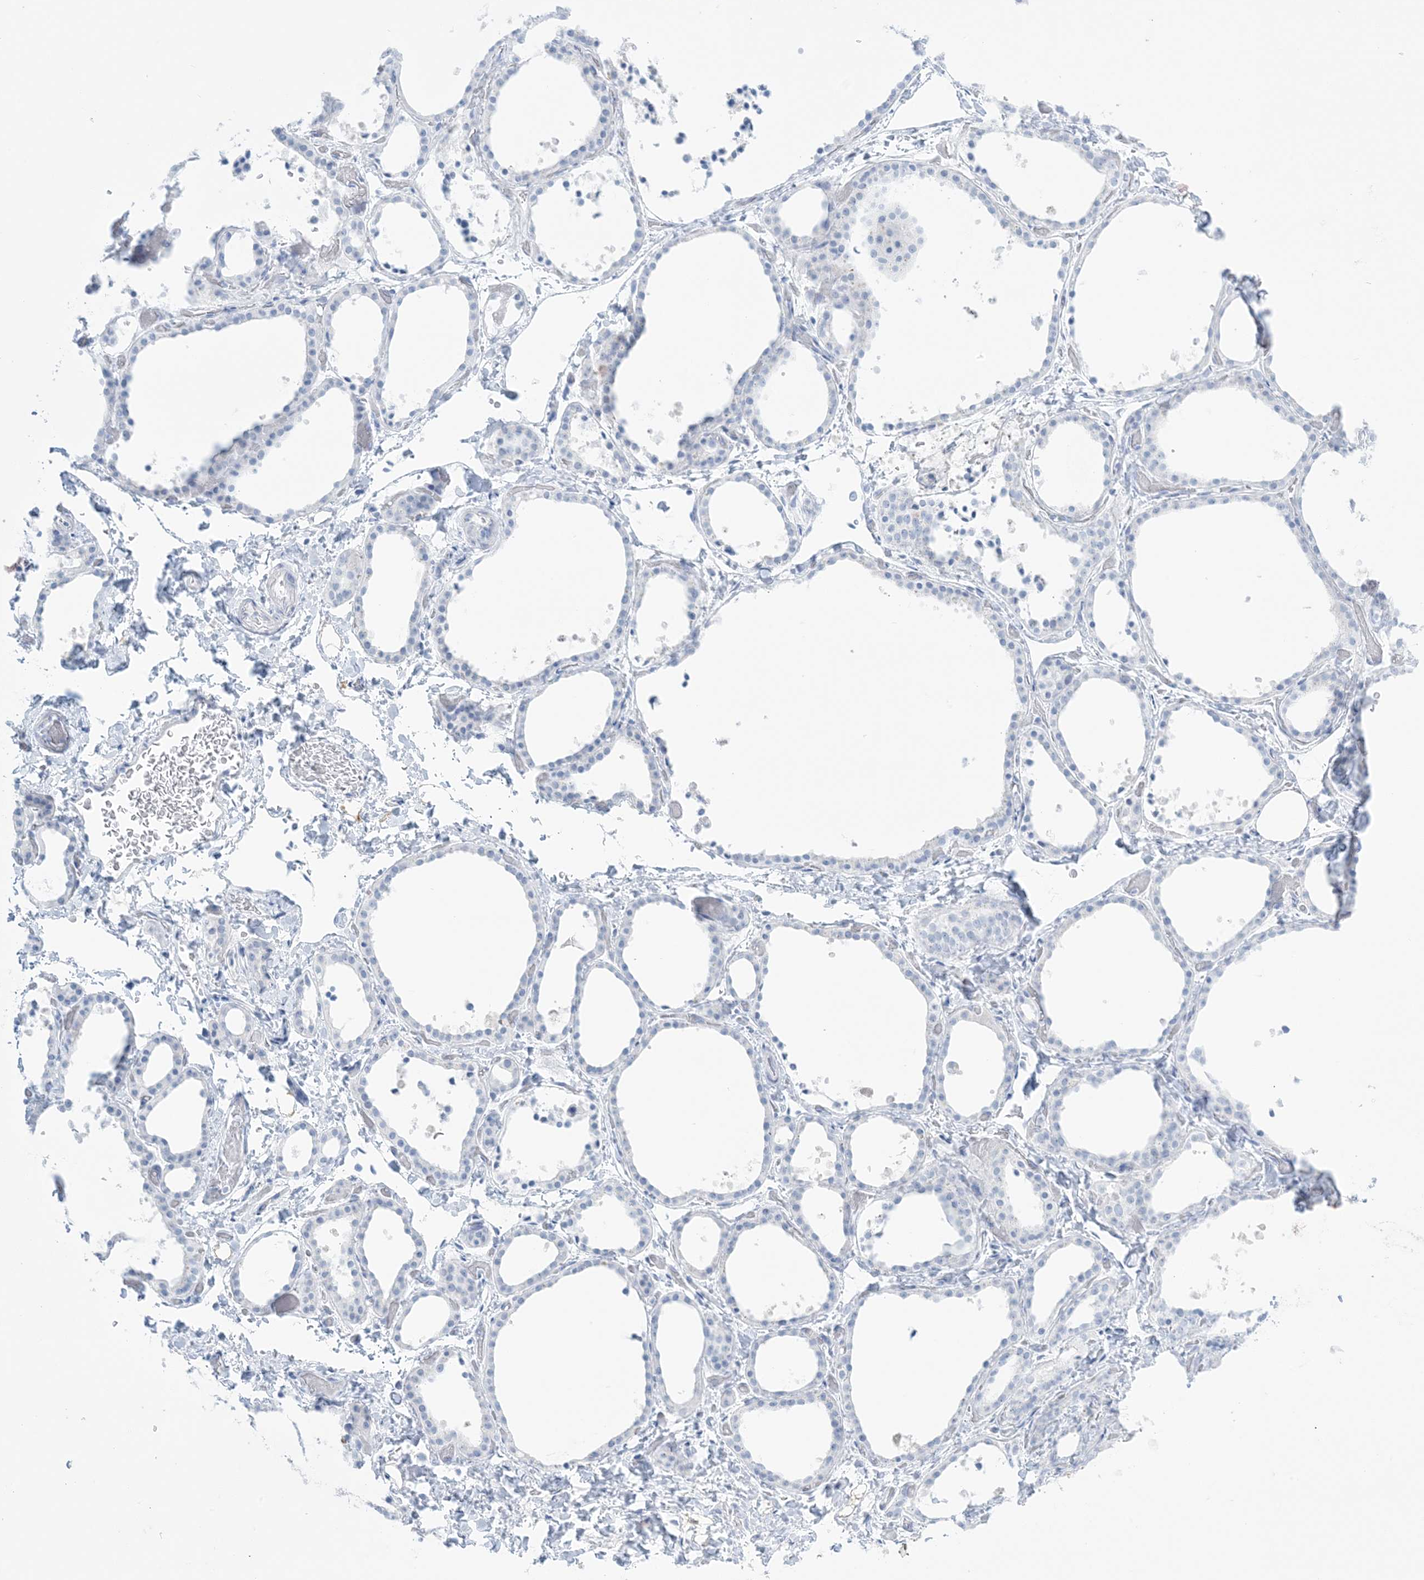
{"staining": {"intensity": "negative", "quantity": "none", "location": "none"}, "tissue": "thyroid gland", "cell_type": "Glandular cells", "image_type": "normal", "snomed": [{"axis": "morphology", "description": "Normal tissue, NOS"}, {"axis": "topography", "description": "Thyroid gland"}], "caption": "Glandular cells are negative for protein expression in benign human thyroid gland. (Stains: DAB immunohistochemistry (IHC) with hematoxylin counter stain, Microscopy: brightfield microscopy at high magnification).", "gene": "AGXT", "patient": {"sex": "female", "age": 44}}